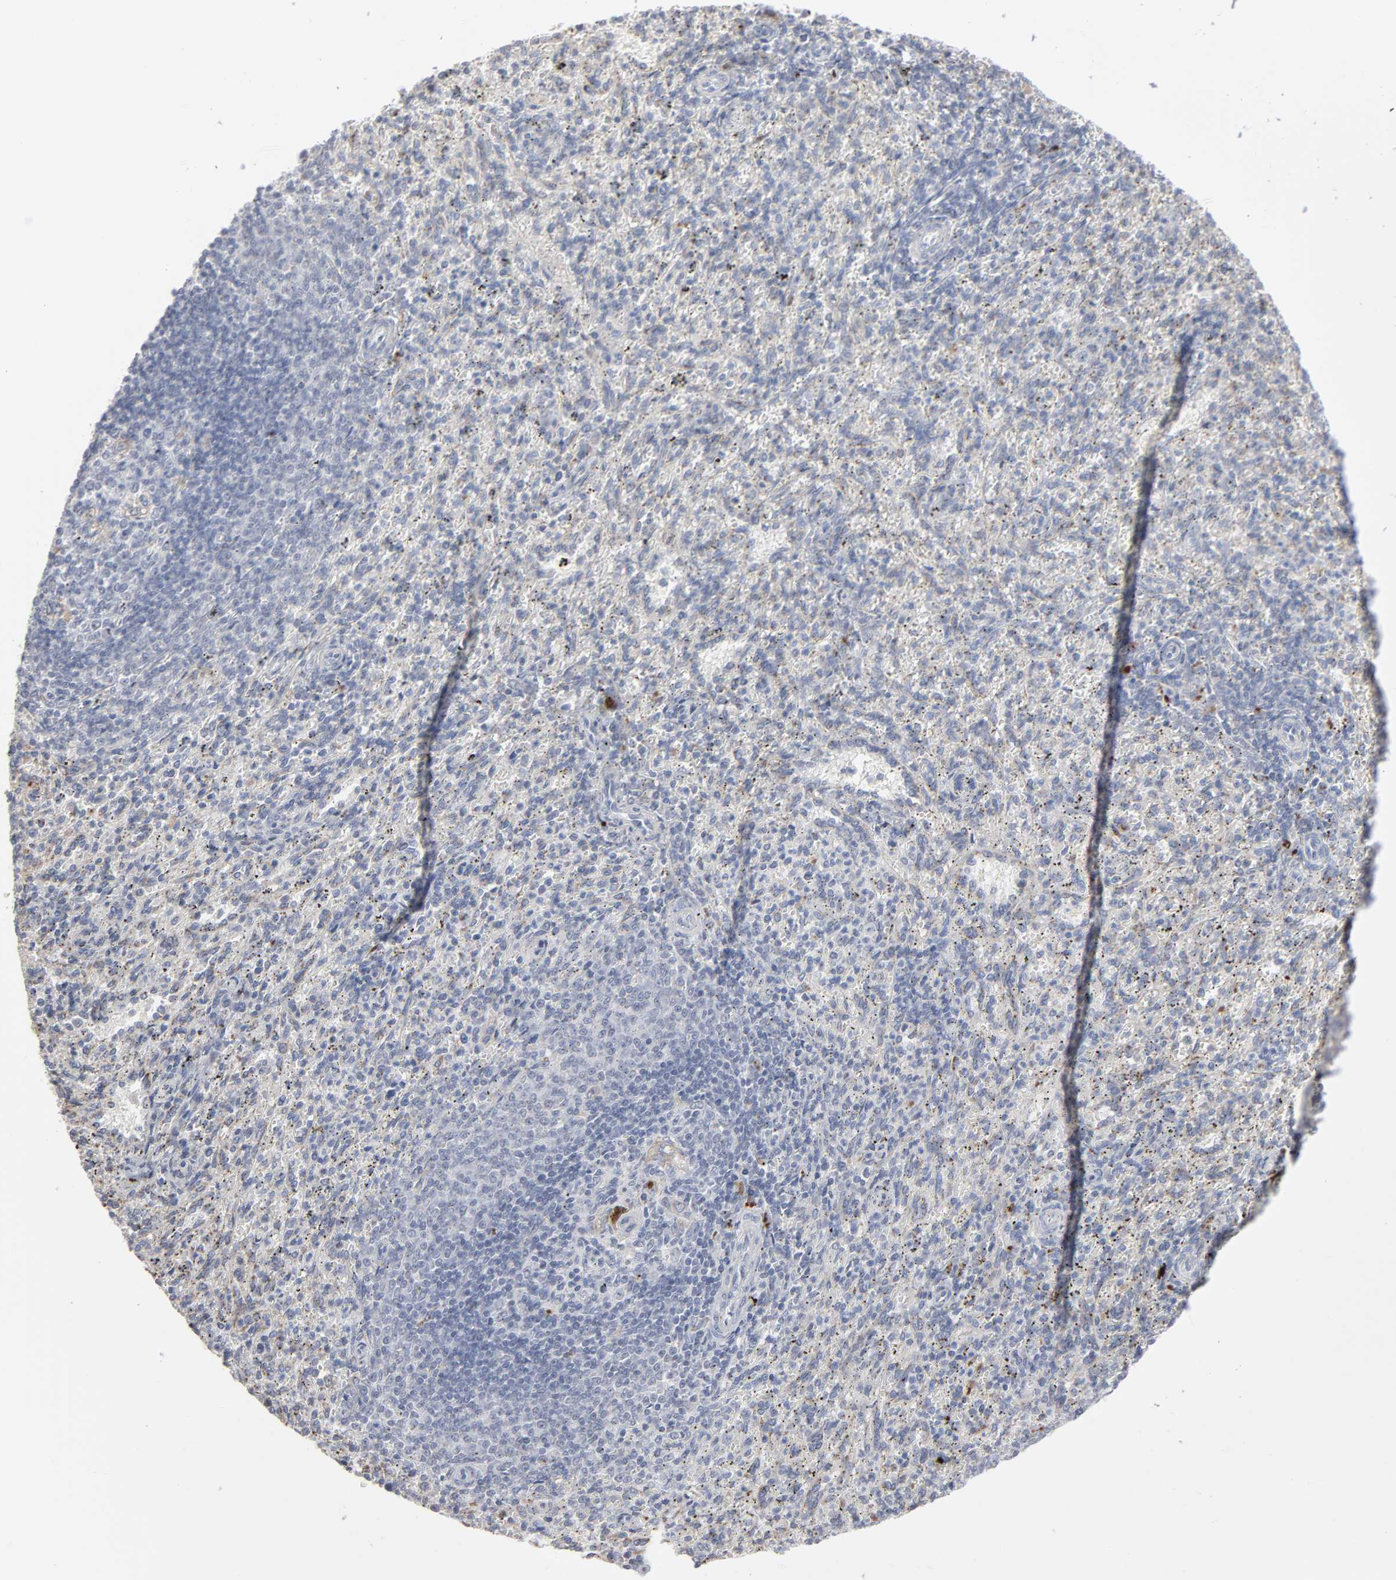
{"staining": {"intensity": "moderate", "quantity": "<25%", "location": "cytoplasmic/membranous"}, "tissue": "spleen", "cell_type": "Cells in red pulp", "image_type": "normal", "snomed": [{"axis": "morphology", "description": "Normal tissue, NOS"}, {"axis": "topography", "description": "Spleen"}], "caption": "Spleen stained for a protein displays moderate cytoplasmic/membranous positivity in cells in red pulp. Using DAB (brown) and hematoxylin (blue) stains, captured at high magnification using brightfield microscopy.", "gene": "POMT2", "patient": {"sex": "female", "age": 10}}